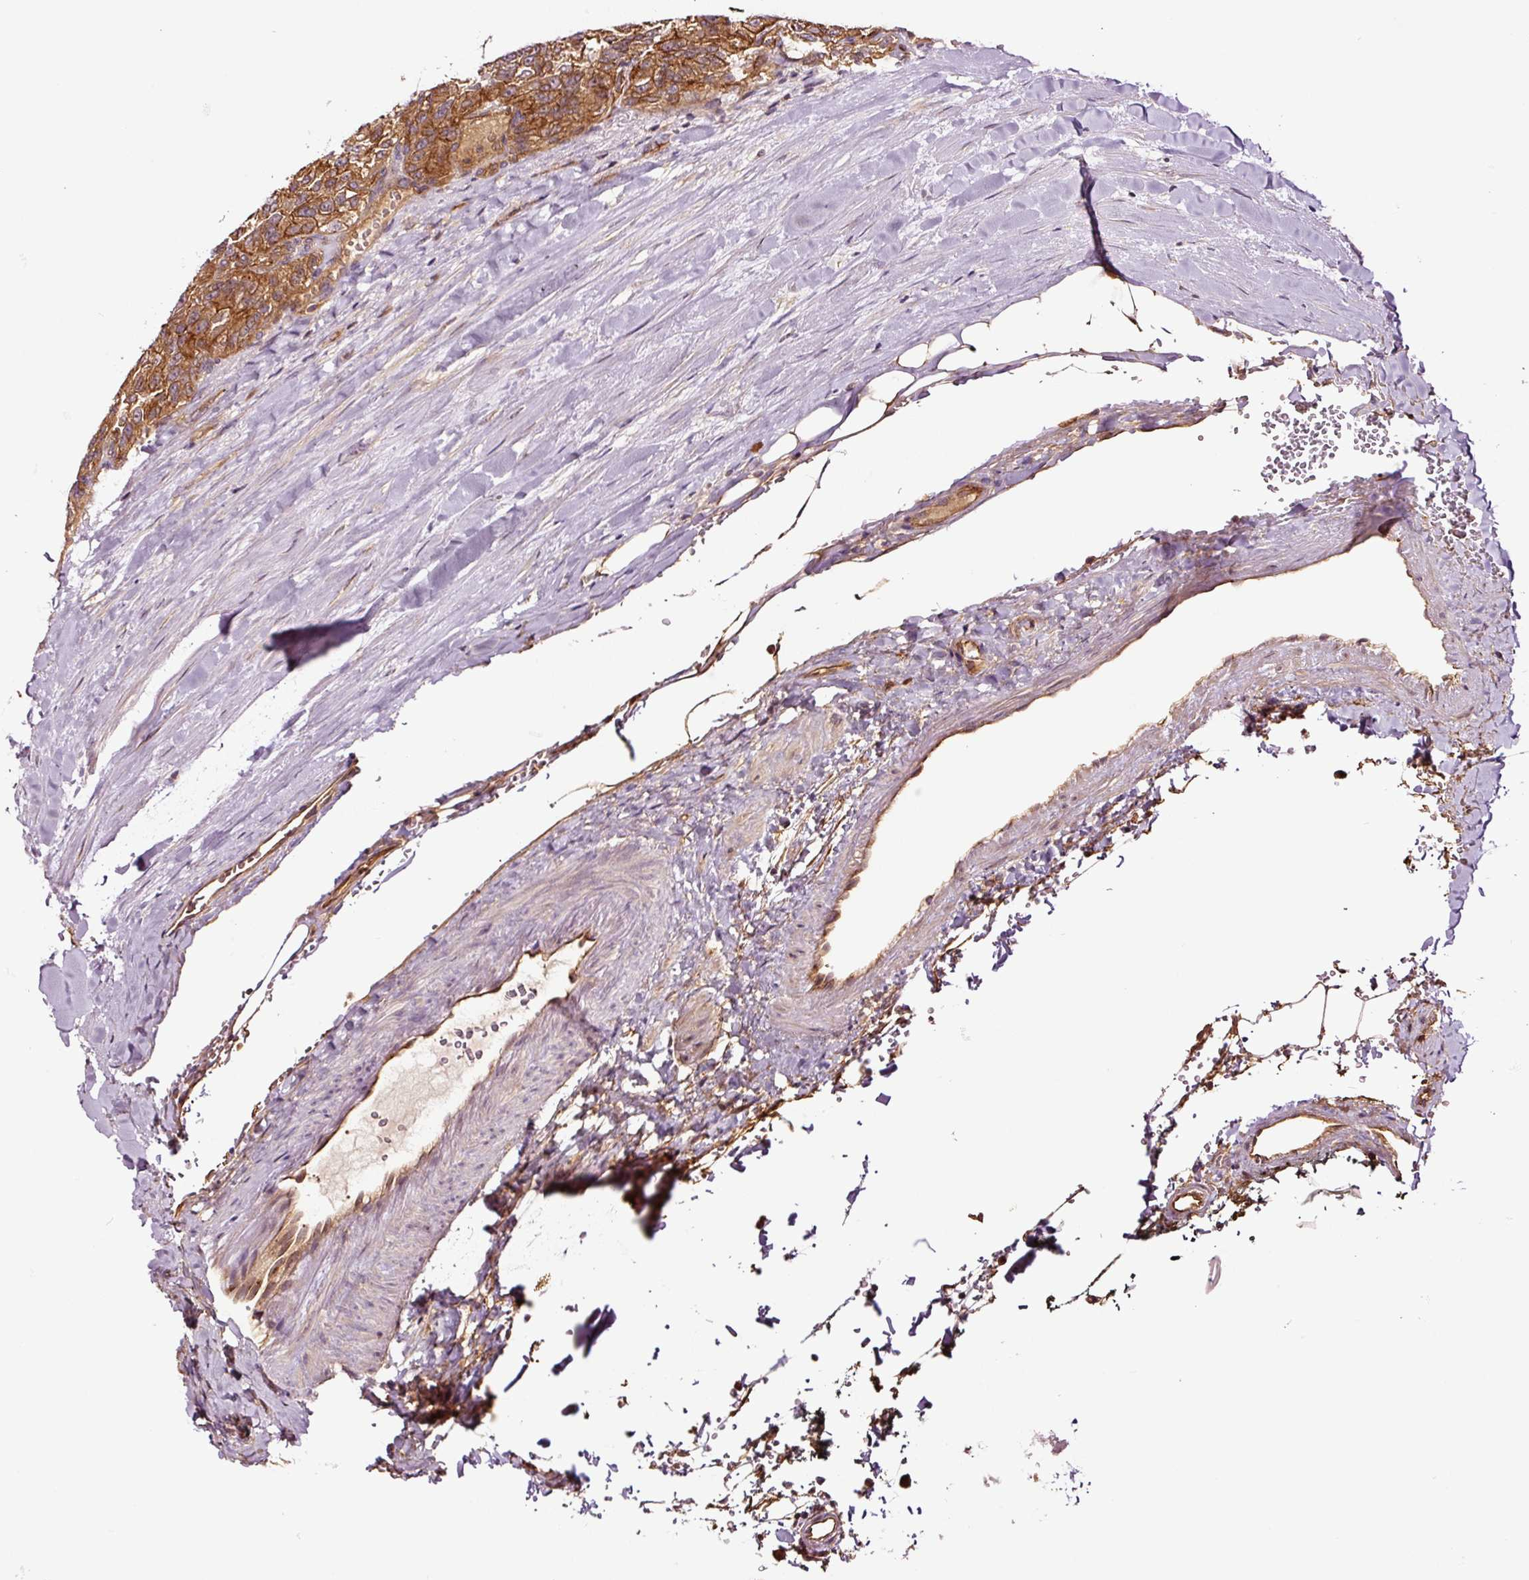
{"staining": {"intensity": "strong", "quantity": ">75%", "location": "cytoplasmic/membranous"}, "tissue": "renal cancer", "cell_type": "Tumor cells", "image_type": "cancer", "snomed": [{"axis": "morphology", "description": "Adenocarcinoma, NOS"}, {"axis": "topography", "description": "Kidney"}], "caption": "Human renal cancer stained with a brown dye reveals strong cytoplasmic/membranous positive expression in about >75% of tumor cells.", "gene": "METAP1", "patient": {"sex": "female", "age": 63}}